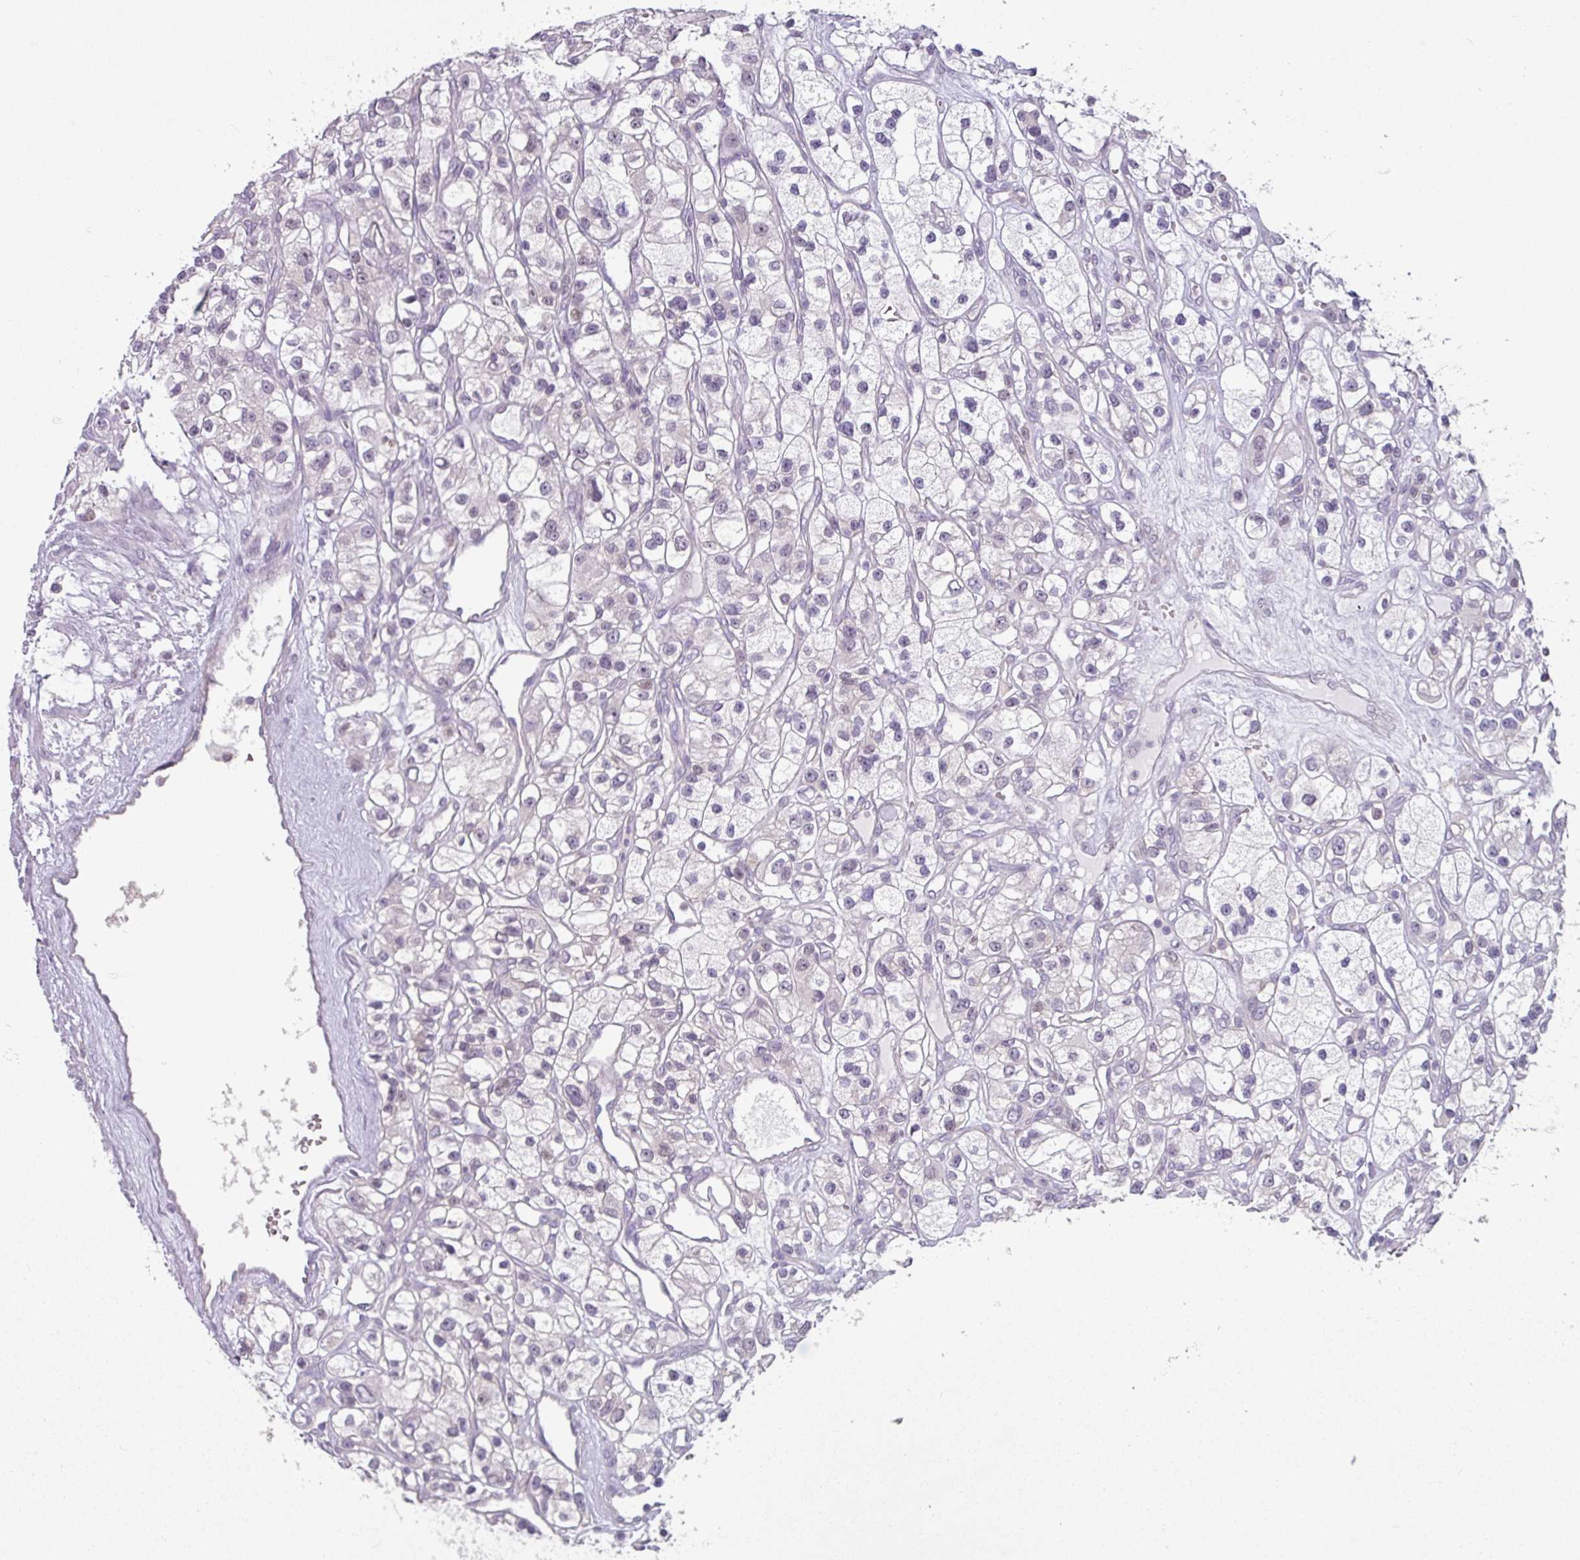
{"staining": {"intensity": "negative", "quantity": "none", "location": "none"}, "tissue": "renal cancer", "cell_type": "Tumor cells", "image_type": "cancer", "snomed": [{"axis": "morphology", "description": "Adenocarcinoma, NOS"}, {"axis": "topography", "description": "Kidney"}], "caption": "This is a micrograph of immunohistochemistry staining of renal adenocarcinoma, which shows no staining in tumor cells.", "gene": "TTLL12", "patient": {"sex": "female", "age": 57}}